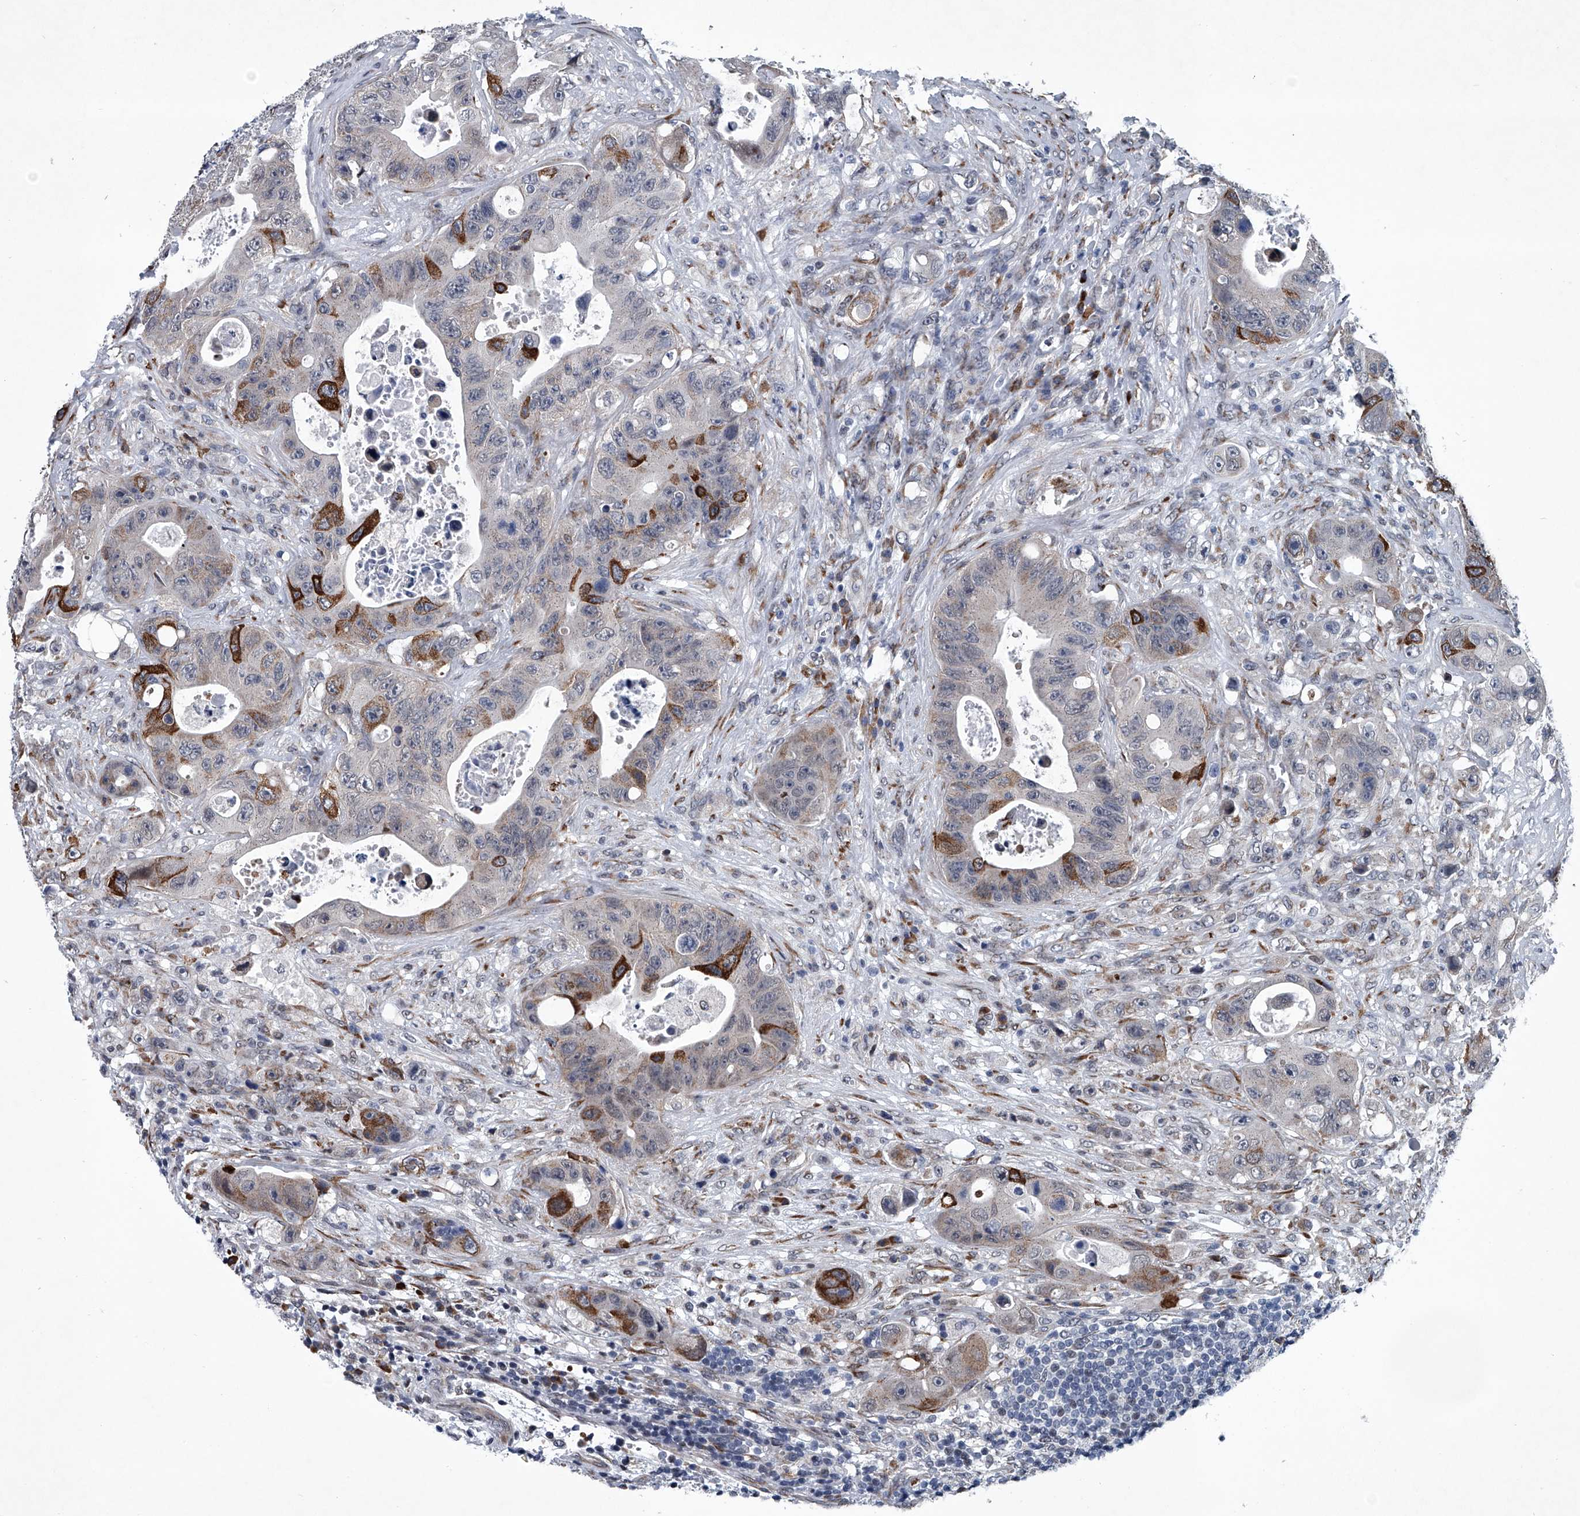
{"staining": {"intensity": "strong", "quantity": "<25%", "location": "cytoplasmic/membranous"}, "tissue": "colorectal cancer", "cell_type": "Tumor cells", "image_type": "cancer", "snomed": [{"axis": "morphology", "description": "Adenocarcinoma, NOS"}, {"axis": "topography", "description": "Colon"}], "caption": "The photomicrograph reveals immunohistochemical staining of colorectal cancer. There is strong cytoplasmic/membranous staining is identified in approximately <25% of tumor cells. (IHC, brightfield microscopy, high magnification).", "gene": "PPP2R5D", "patient": {"sex": "female", "age": 46}}